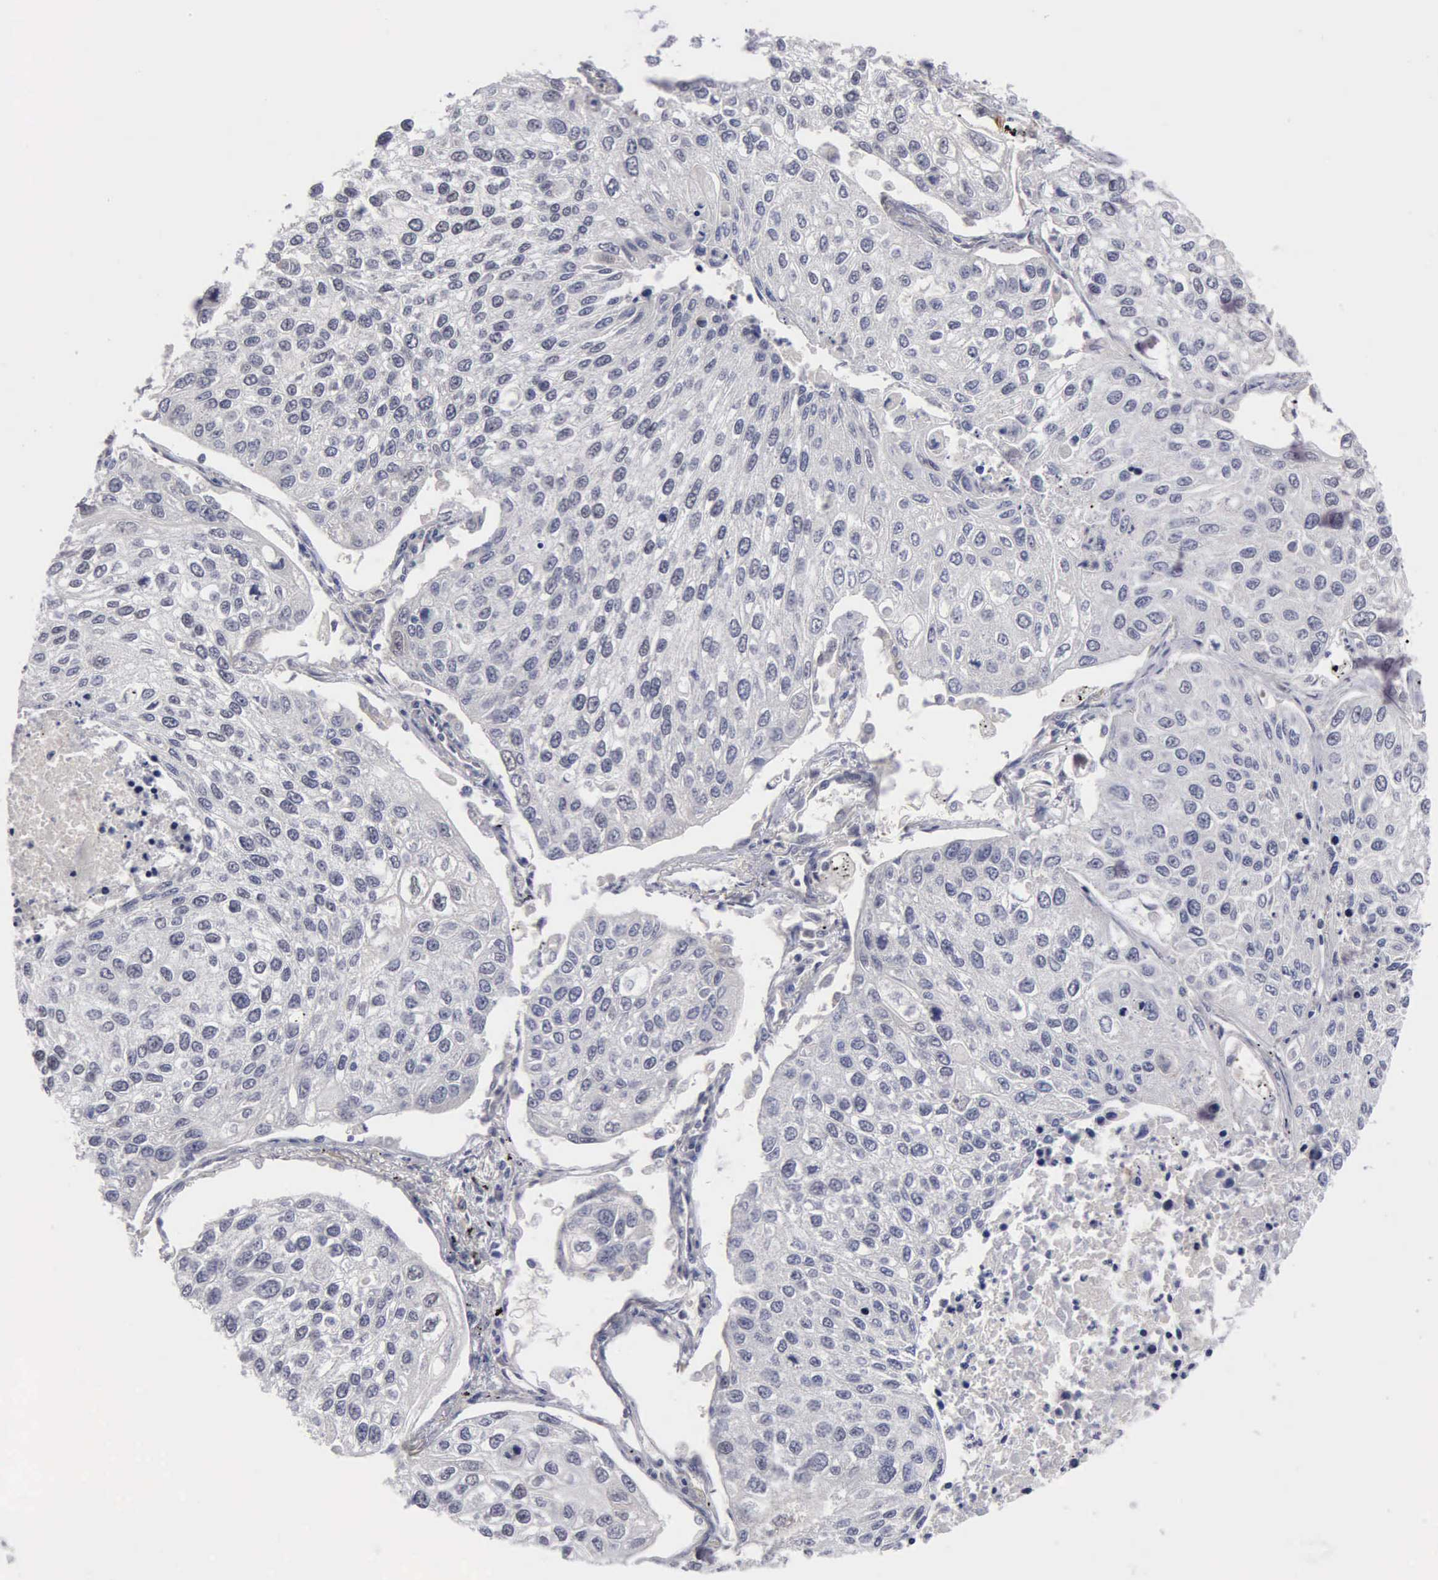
{"staining": {"intensity": "negative", "quantity": "none", "location": "none"}, "tissue": "lung cancer", "cell_type": "Tumor cells", "image_type": "cancer", "snomed": [{"axis": "morphology", "description": "Squamous cell carcinoma, NOS"}, {"axis": "topography", "description": "Lung"}], "caption": "High power microscopy histopathology image of an IHC photomicrograph of lung squamous cell carcinoma, revealing no significant staining in tumor cells. (Brightfield microscopy of DAB IHC at high magnification).", "gene": "ZBTB33", "patient": {"sex": "male", "age": 75}}